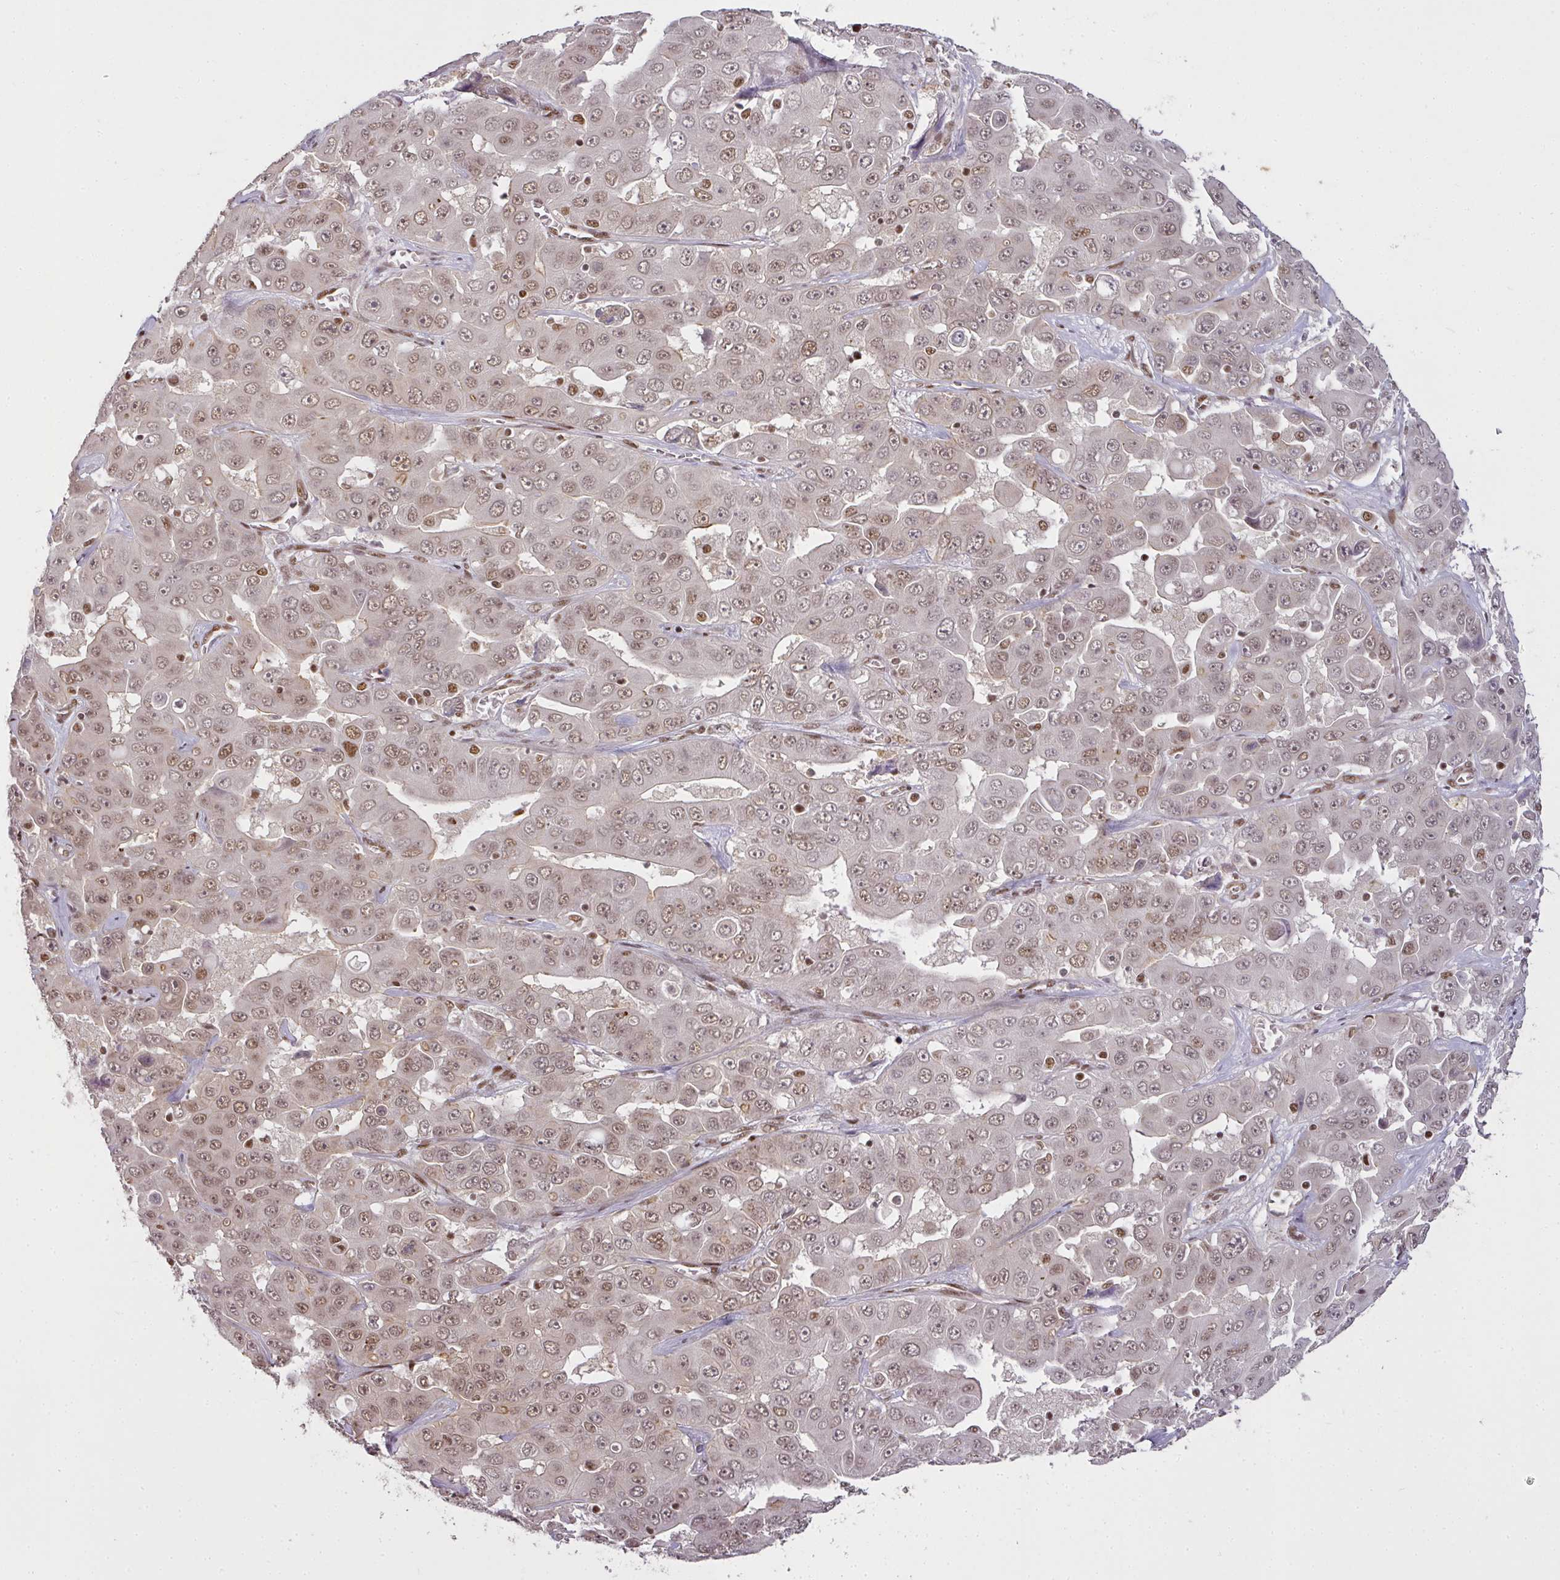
{"staining": {"intensity": "moderate", "quantity": ">75%", "location": "nuclear"}, "tissue": "liver cancer", "cell_type": "Tumor cells", "image_type": "cancer", "snomed": [{"axis": "morphology", "description": "Cholangiocarcinoma"}, {"axis": "topography", "description": "Liver"}], "caption": "Immunohistochemistry (IHC) of human liver cancer (cholangiocarcinoma) reveals medium levels of moderate nuclear positivity in approximately >75% of tumor cells.", "gene": "GPRIN2", "patient": {"sex": "female", "age": 52}}